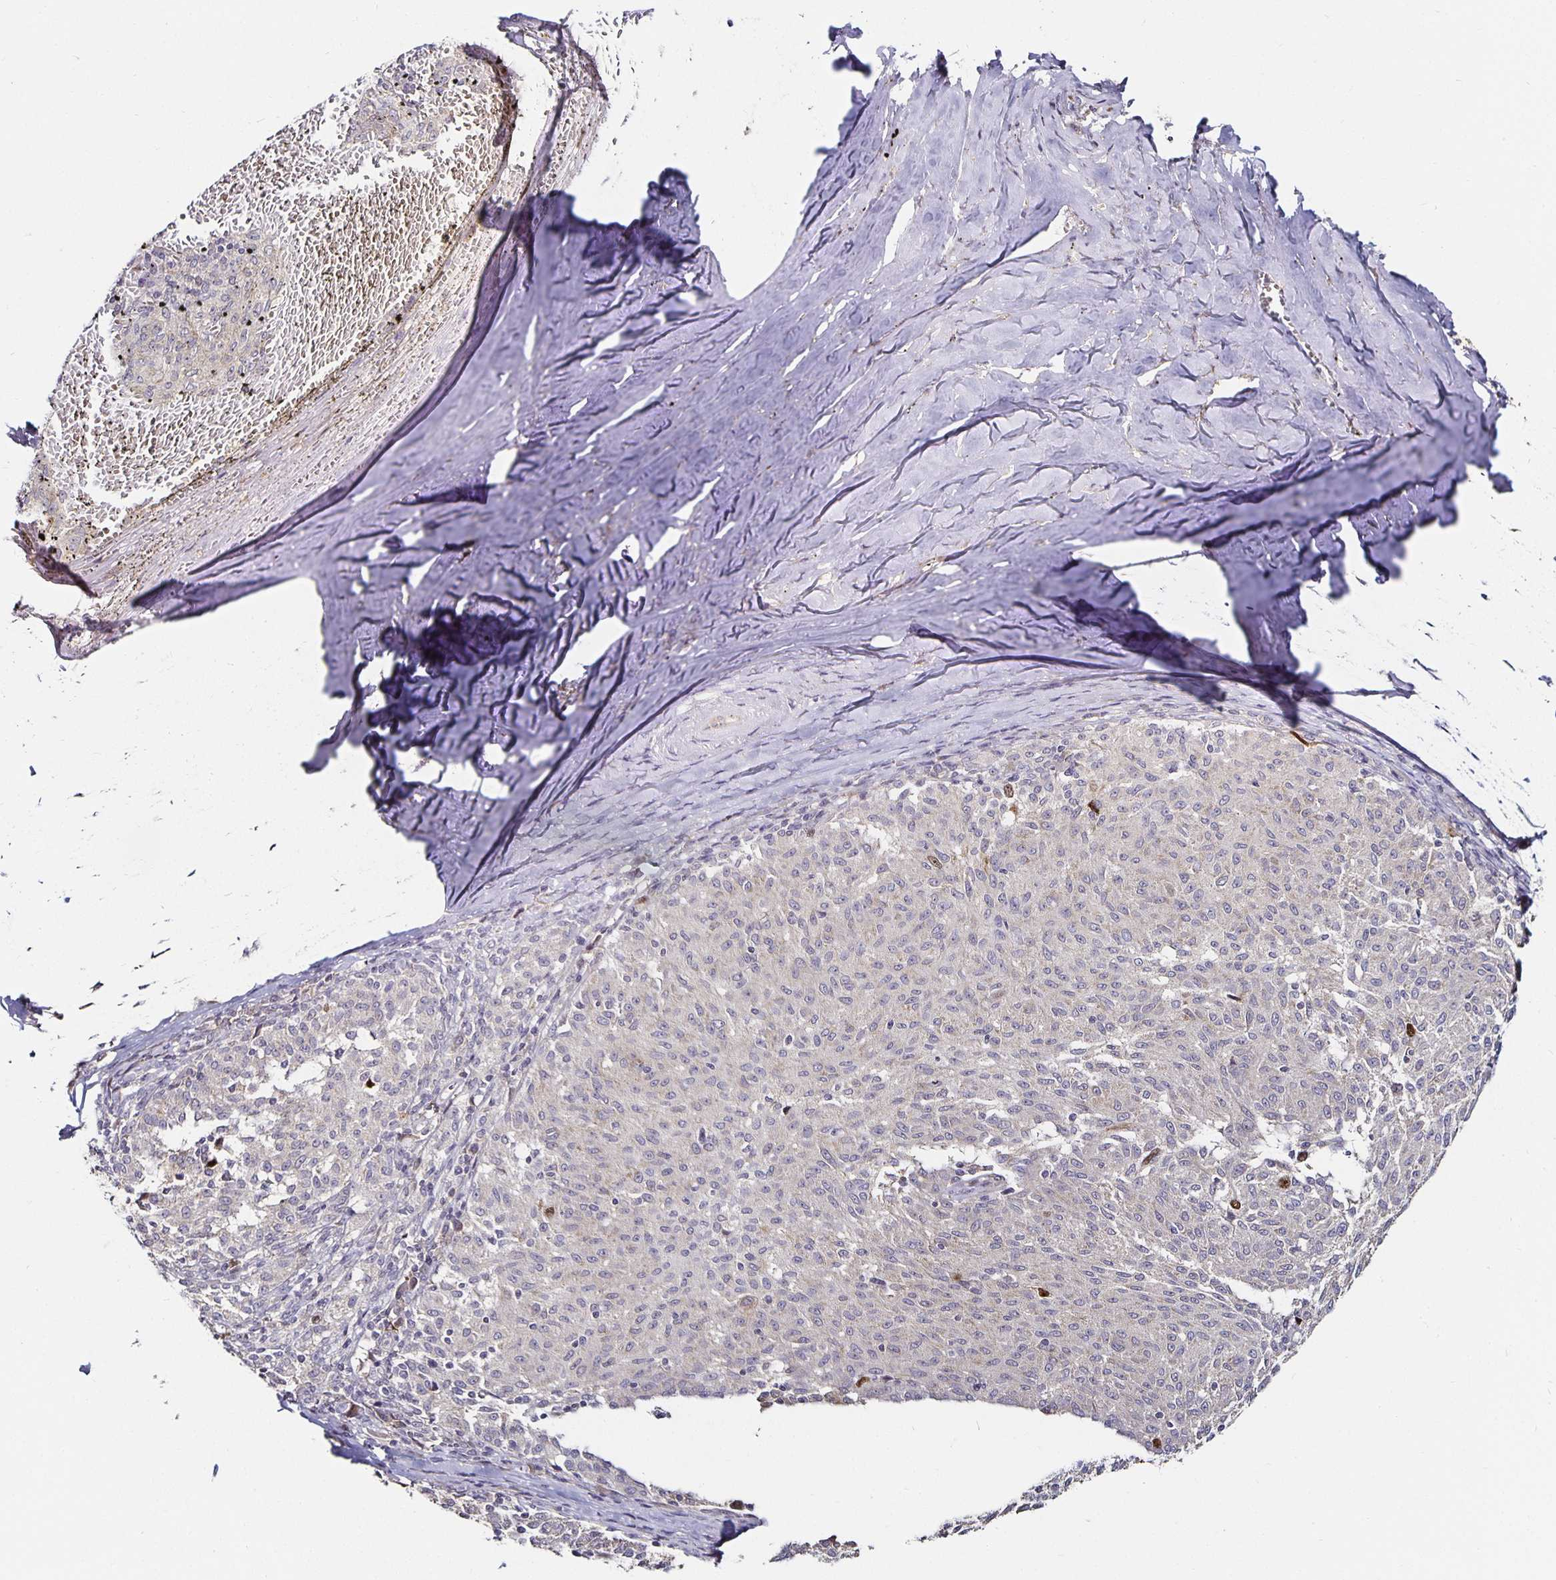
{"staining": {"intensity": "negative", "quantity": "none", "location": "none"}, "tissue": "melanoma", "cell_type": "Tumor cells", "image_type": "cancer", "snomed": [{"axis": "morphology", "description": "Malignant melanoma, NOS"}, {"axis": "topography", "description": "Skin"}], "caption": "The image demonstrates no significant expression in tumor cells of melanoma.", "gene": "ANLN", "patient": {"sex": "female", "age": 72}}